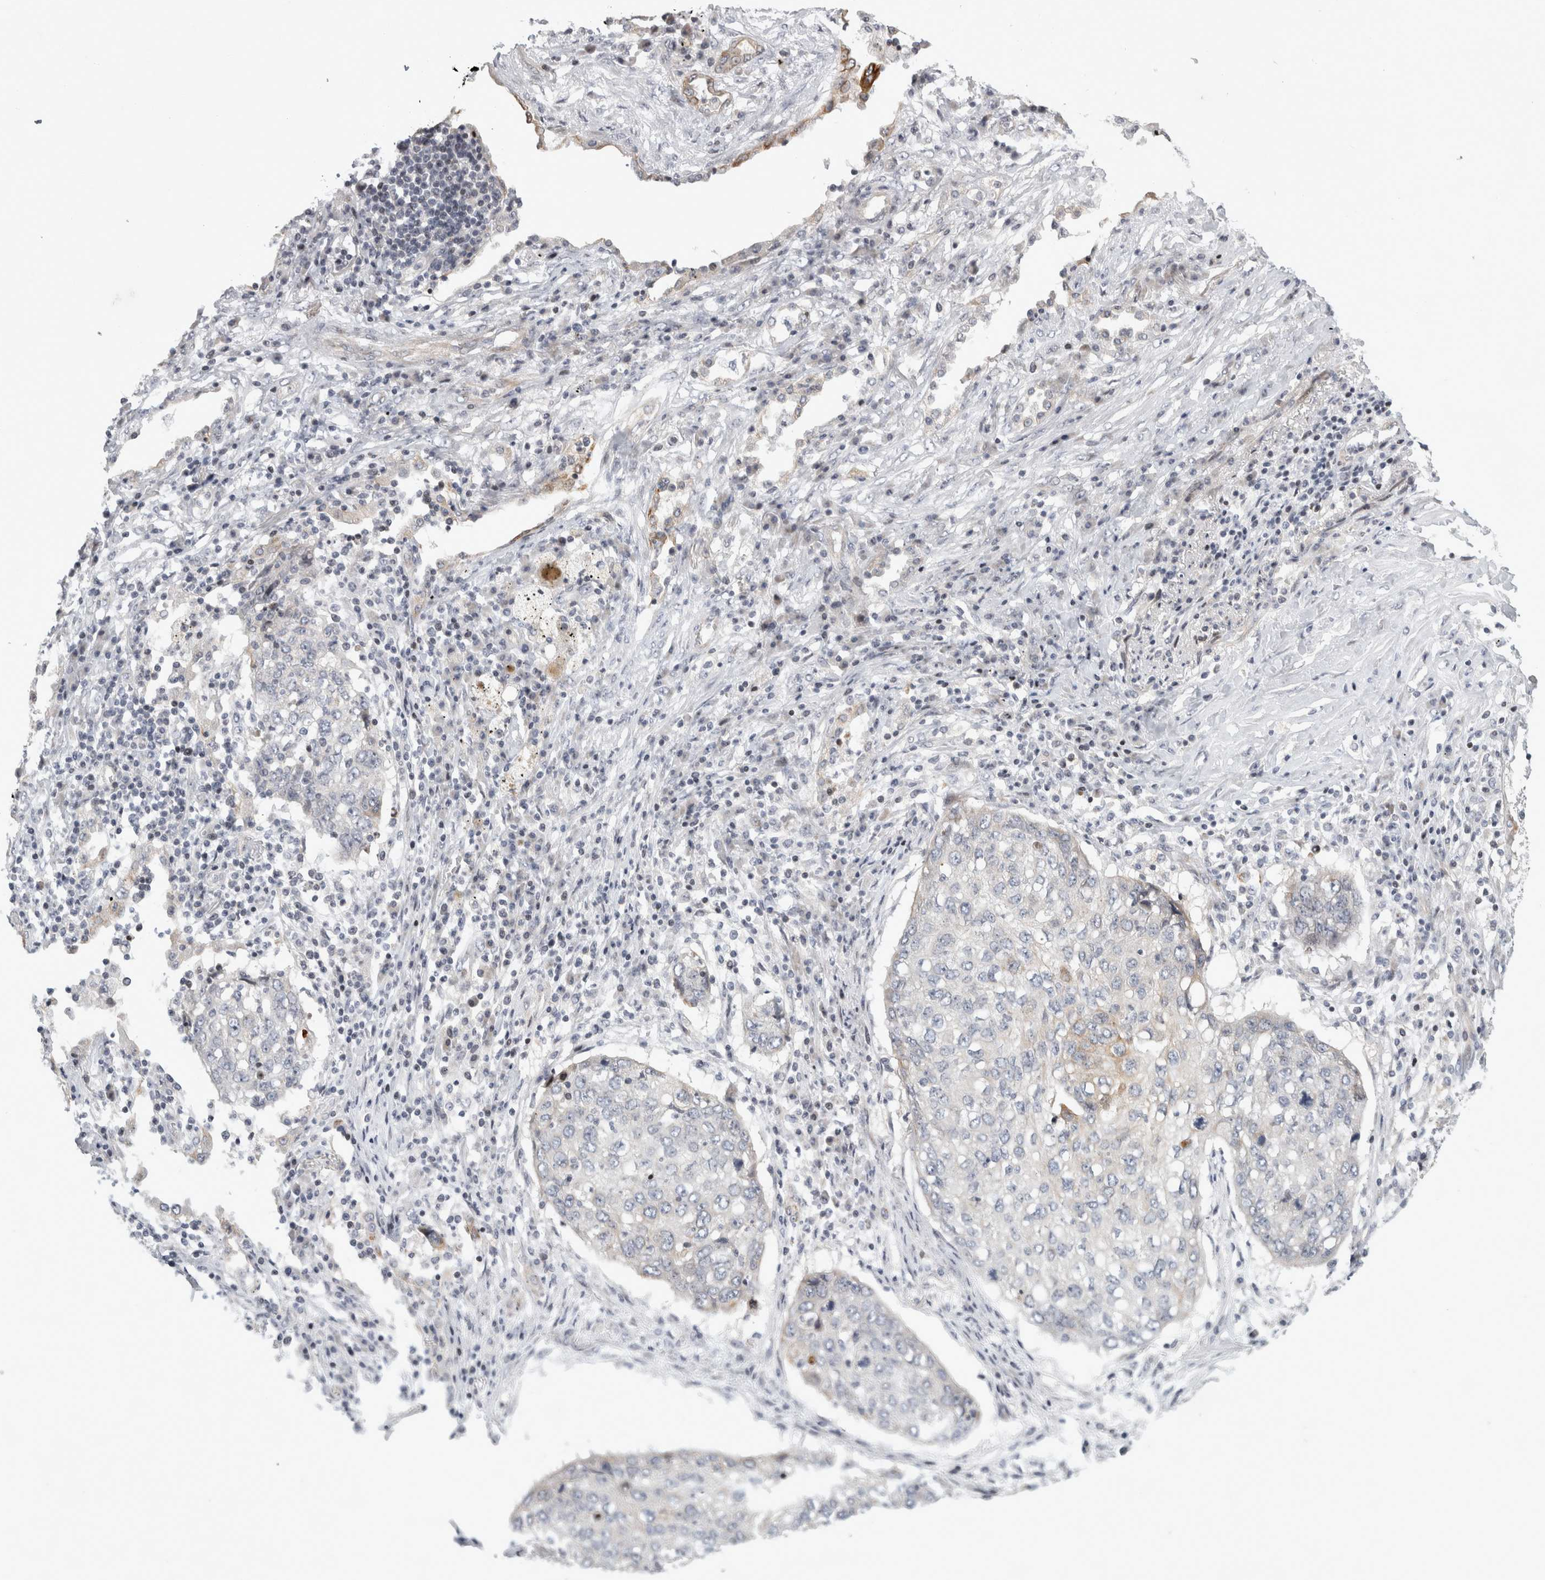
{"staining": {"intensity": "negative", "quantity": "none", "location": "none"}, "tissue": "lung cancer", "cell_type": "Tumor cells", "image_type": "cancer", "snomed": [{"axis": "morphology", "description": "Squamous cell carcinoma, NOS"}, {"axis": "topography", "description": "Lung"}], "caption": "An immunohistochemistry (IHC) histopathology image of squamous cell carcinoma (lung) is shown. There is no staining in tumor cells of squamous cell carcinoma (lung).", "gene": "UTP25", "patient": {"sex": "female", "age": 63}}